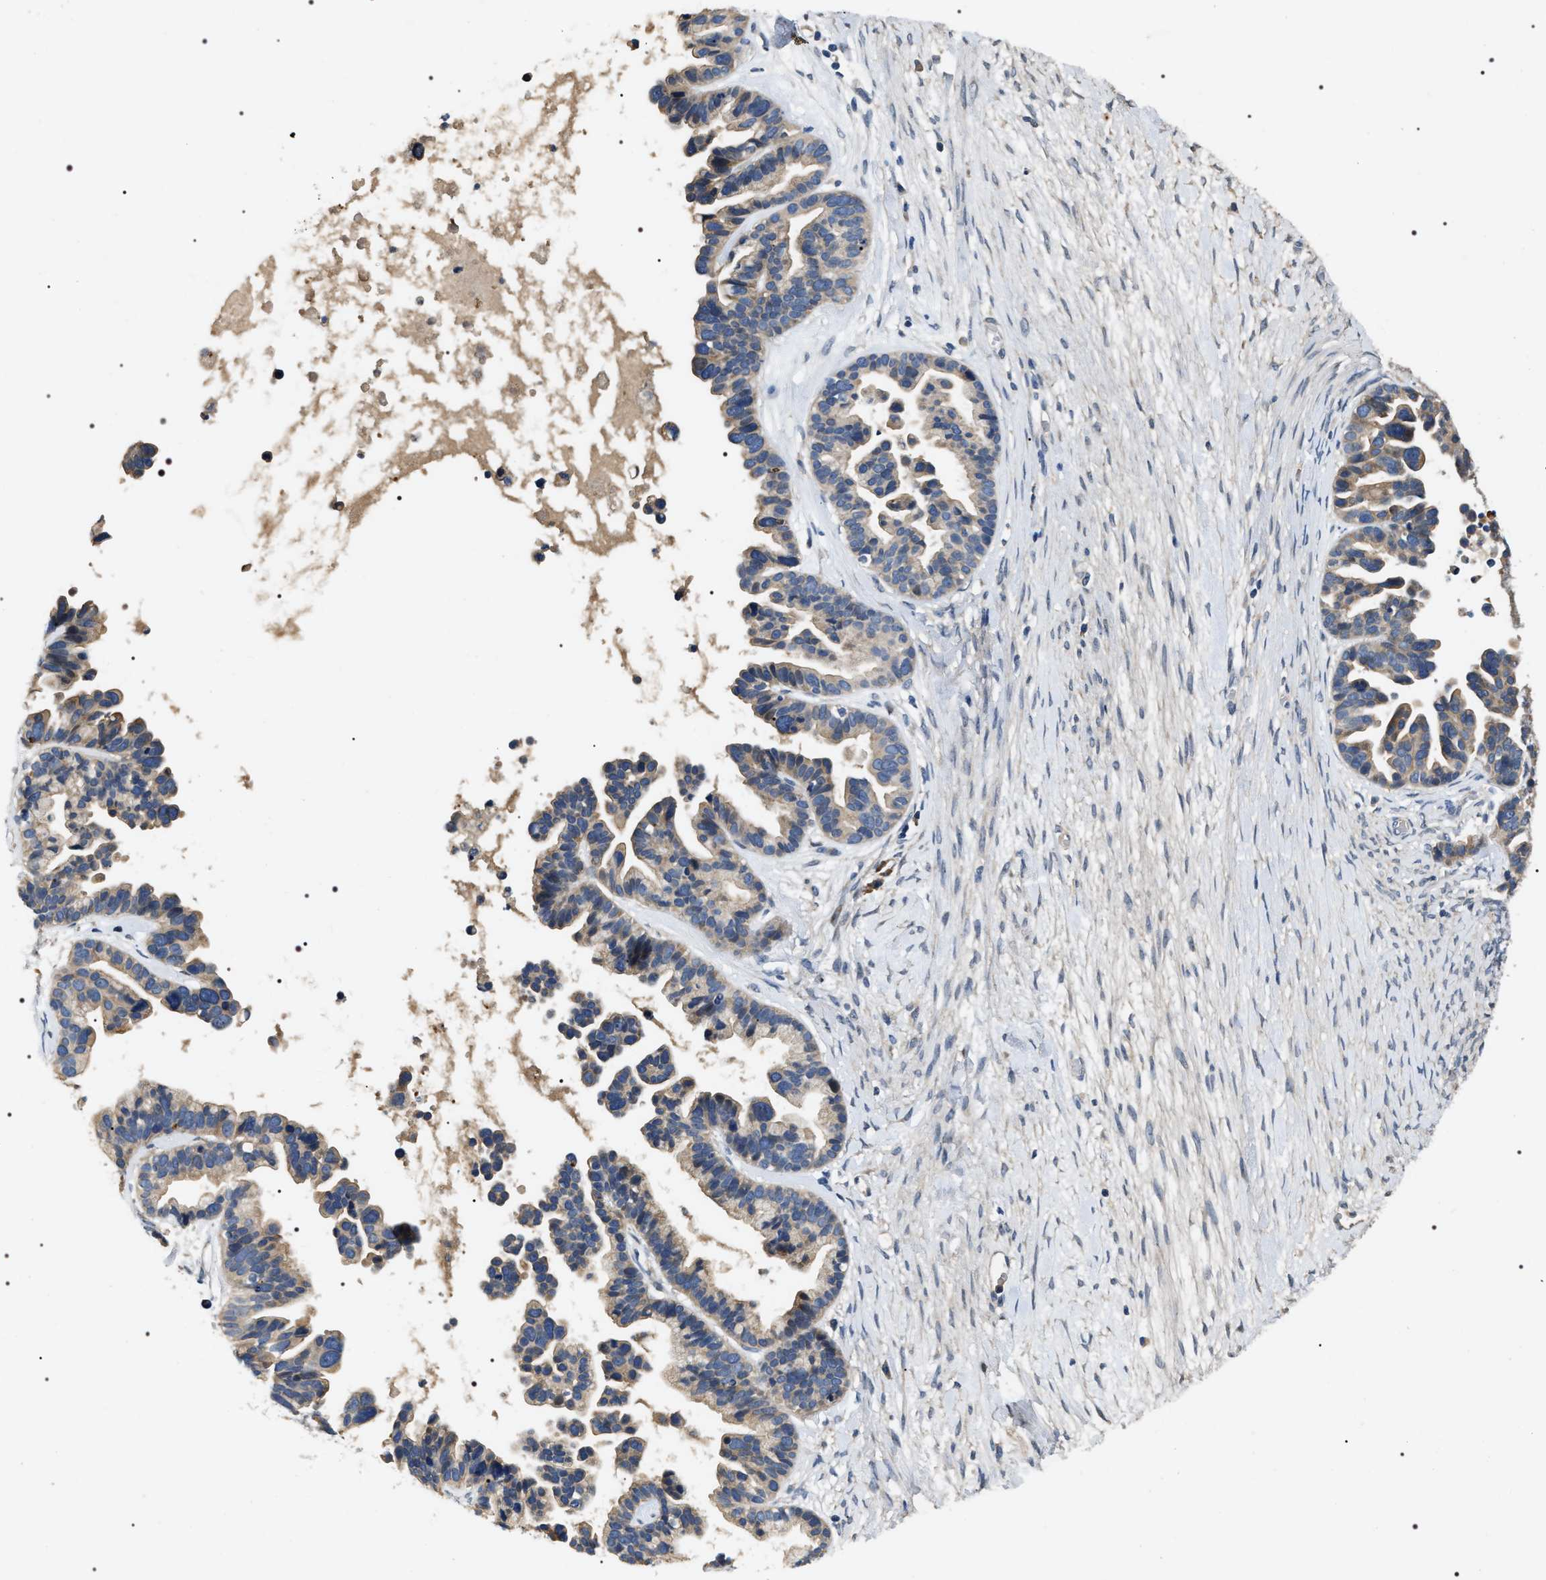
{"staining": {"intensity": "weak", "quantity": "25%-75%", "location": "cytoplasmic/membranous"}, "tissue": "ovarian cancer", "cell_type": "Tumor cells", "image_type": "cancer", "snomed": [{"axis": "morphology", "description": "Cystadenocarcinoma, serous, NOS"}, {"axis": "topography", "description": "Ovary"}], "caption": "This micrograph displays serous cystadenocarcinoma (ovarian) stained with immunohistochemistry (IHC) to label a protein in brown. The cytoplasmic/membranous of tumor cells show weak positivity for the protein. Nuclei are counter-stained blue.", "gene": "IFT81", "patient": {"sex": "female", "age": 56}}